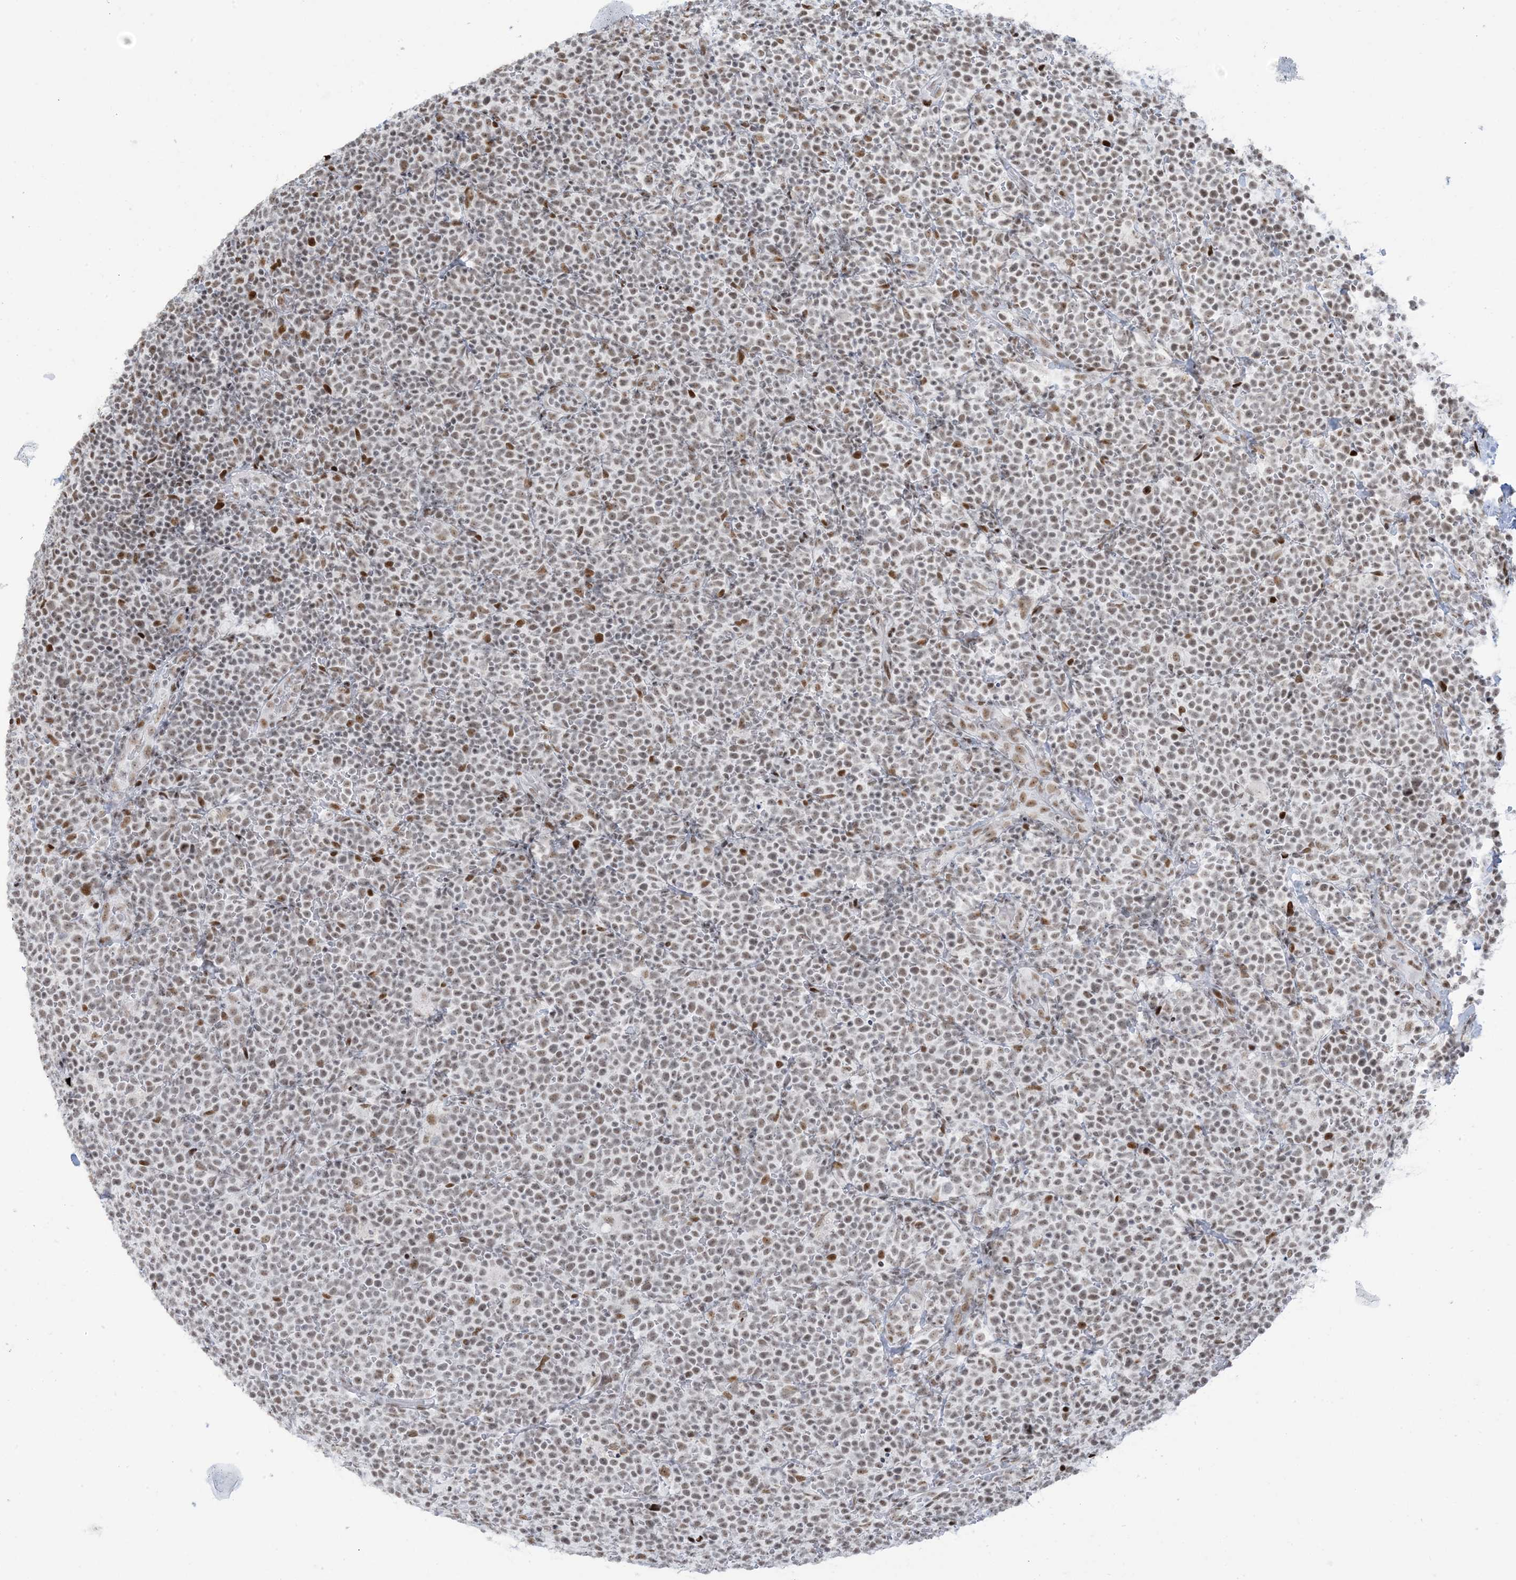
{"staining": {"intensity": "moderate", "quantity": "<25%", "location": "nuclear"}, "tissue": "lymphoma", "cell_type": "Tumor cells", "image_type": "cancer", "snomed": [{"axis": "morphology", "description": "Malignant lymphoma, non-Hodgkin's type, High grade"}, {"axis": "topography", "description": "Lymph node"}], "caption": "Protein expression analysis of lymphoma demonstrates moderate nuclear staining in about <25% of tumor cells. The staining was performed using DAB, with brown indicating positive protein expression. Nuclei are stained blue with hematoxylin.", "gene": "STAG1", "patient": {"sex": "male", "age": 61}}